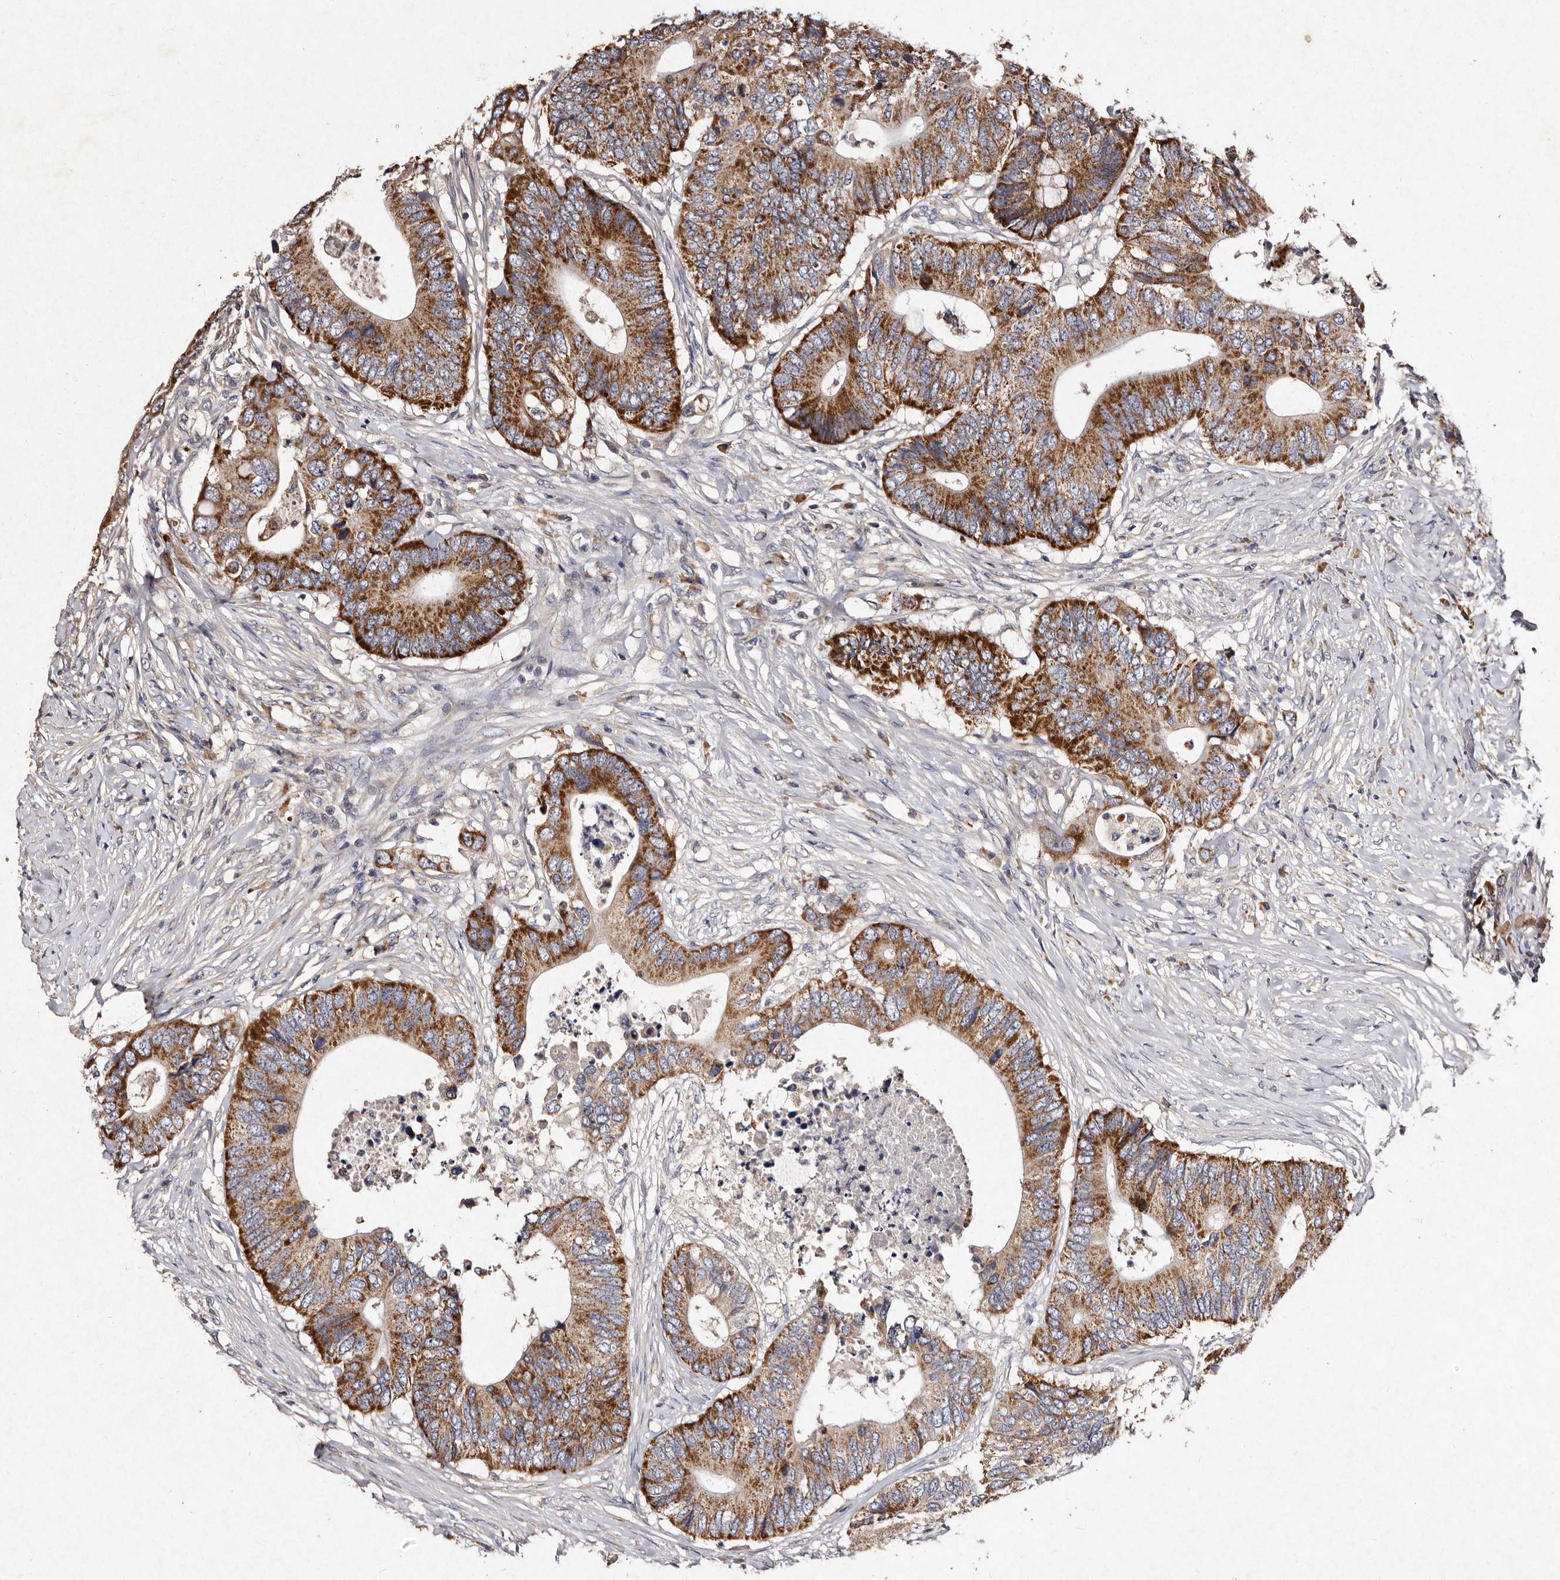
{"staining": {"intensity": "strong", "quantity": ">75%", "location": "cytoplasmic/membranous"}, "tissue": "colorectal cancer", "cell_type": "Tumor cells", "image_type": "cancer", "snomed": [{"axis": "morphology", "description": "Adenocarcinoma, NOS"}, {"axis": "topography", "description": "Colon"}], "caption": "Immunohistochemistry (IHC) image of neoplastic tissue: colorectal cancer stained using IHC reveals high levels of strong protein expression localized specifically in the cytoplasmic/membranous of tumor cells, appearing as a cytoplasmic/membranous brown color.", "gene": "TFB1M", "patient": {"sex": "male", "age": 71}}